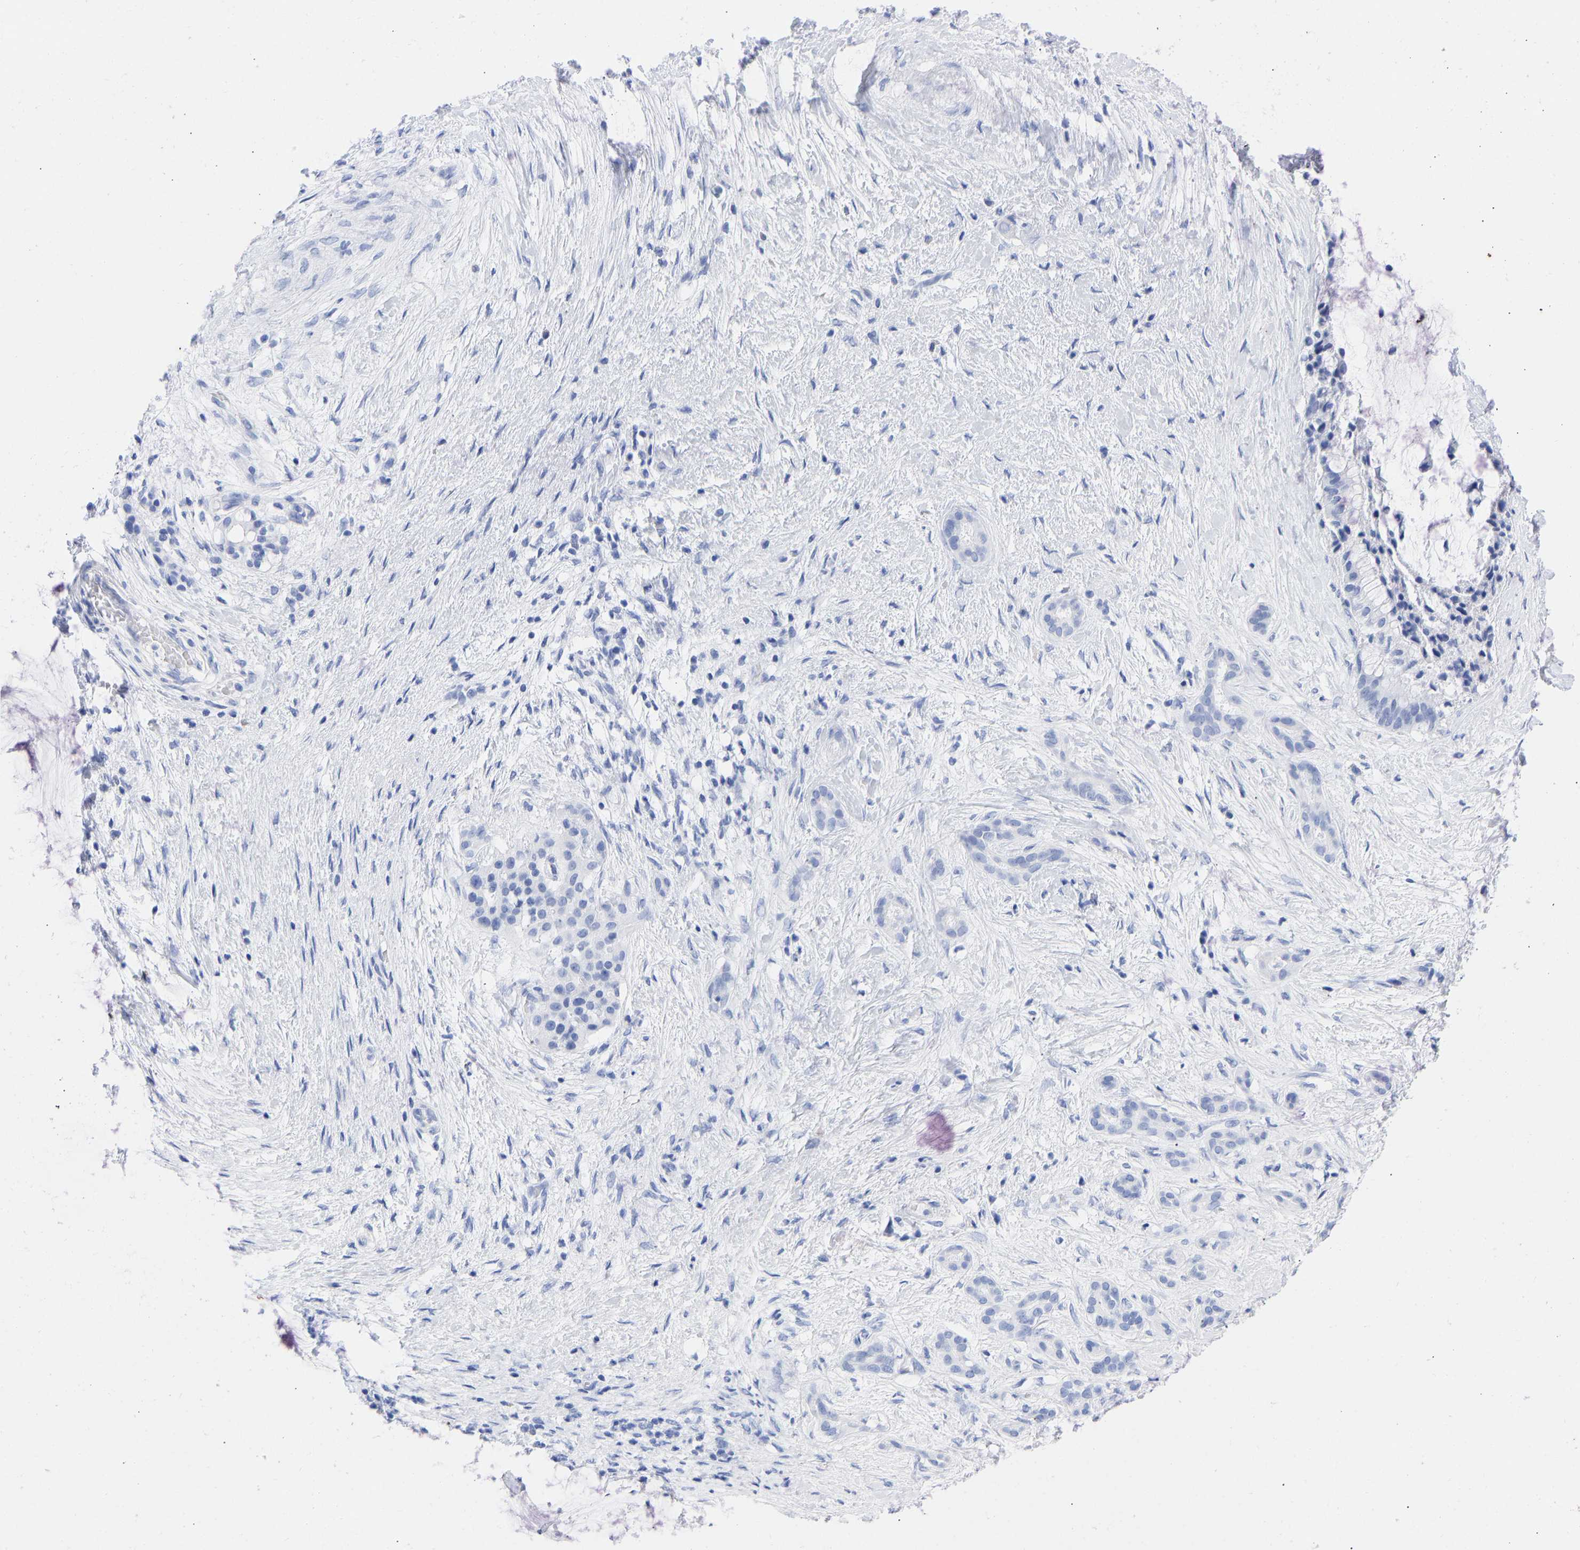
{"staining": {"intensity": "negative", "quantity": "none", "location": "none"}, "tissue": "pancreatic cancer", "cell_type": "Tumor cells", "image_type": "cancer", "snomed": [{"axis": "morphology", "description": "Adenocarcinoma, NOS"}, {"axis": "topography", "description": "Pancreas"}], "caption": "High magnification brightfield microscopy of pancreatic cancer (adenocarcinoma) stained with DAB (3,3'-diaminobenzidine) (brown) and counterstained with hematoxylin (blue): tumor cells show no significant positivity.", "gene": "KRT1", "patient": {"sex": "male", "age": 41}}